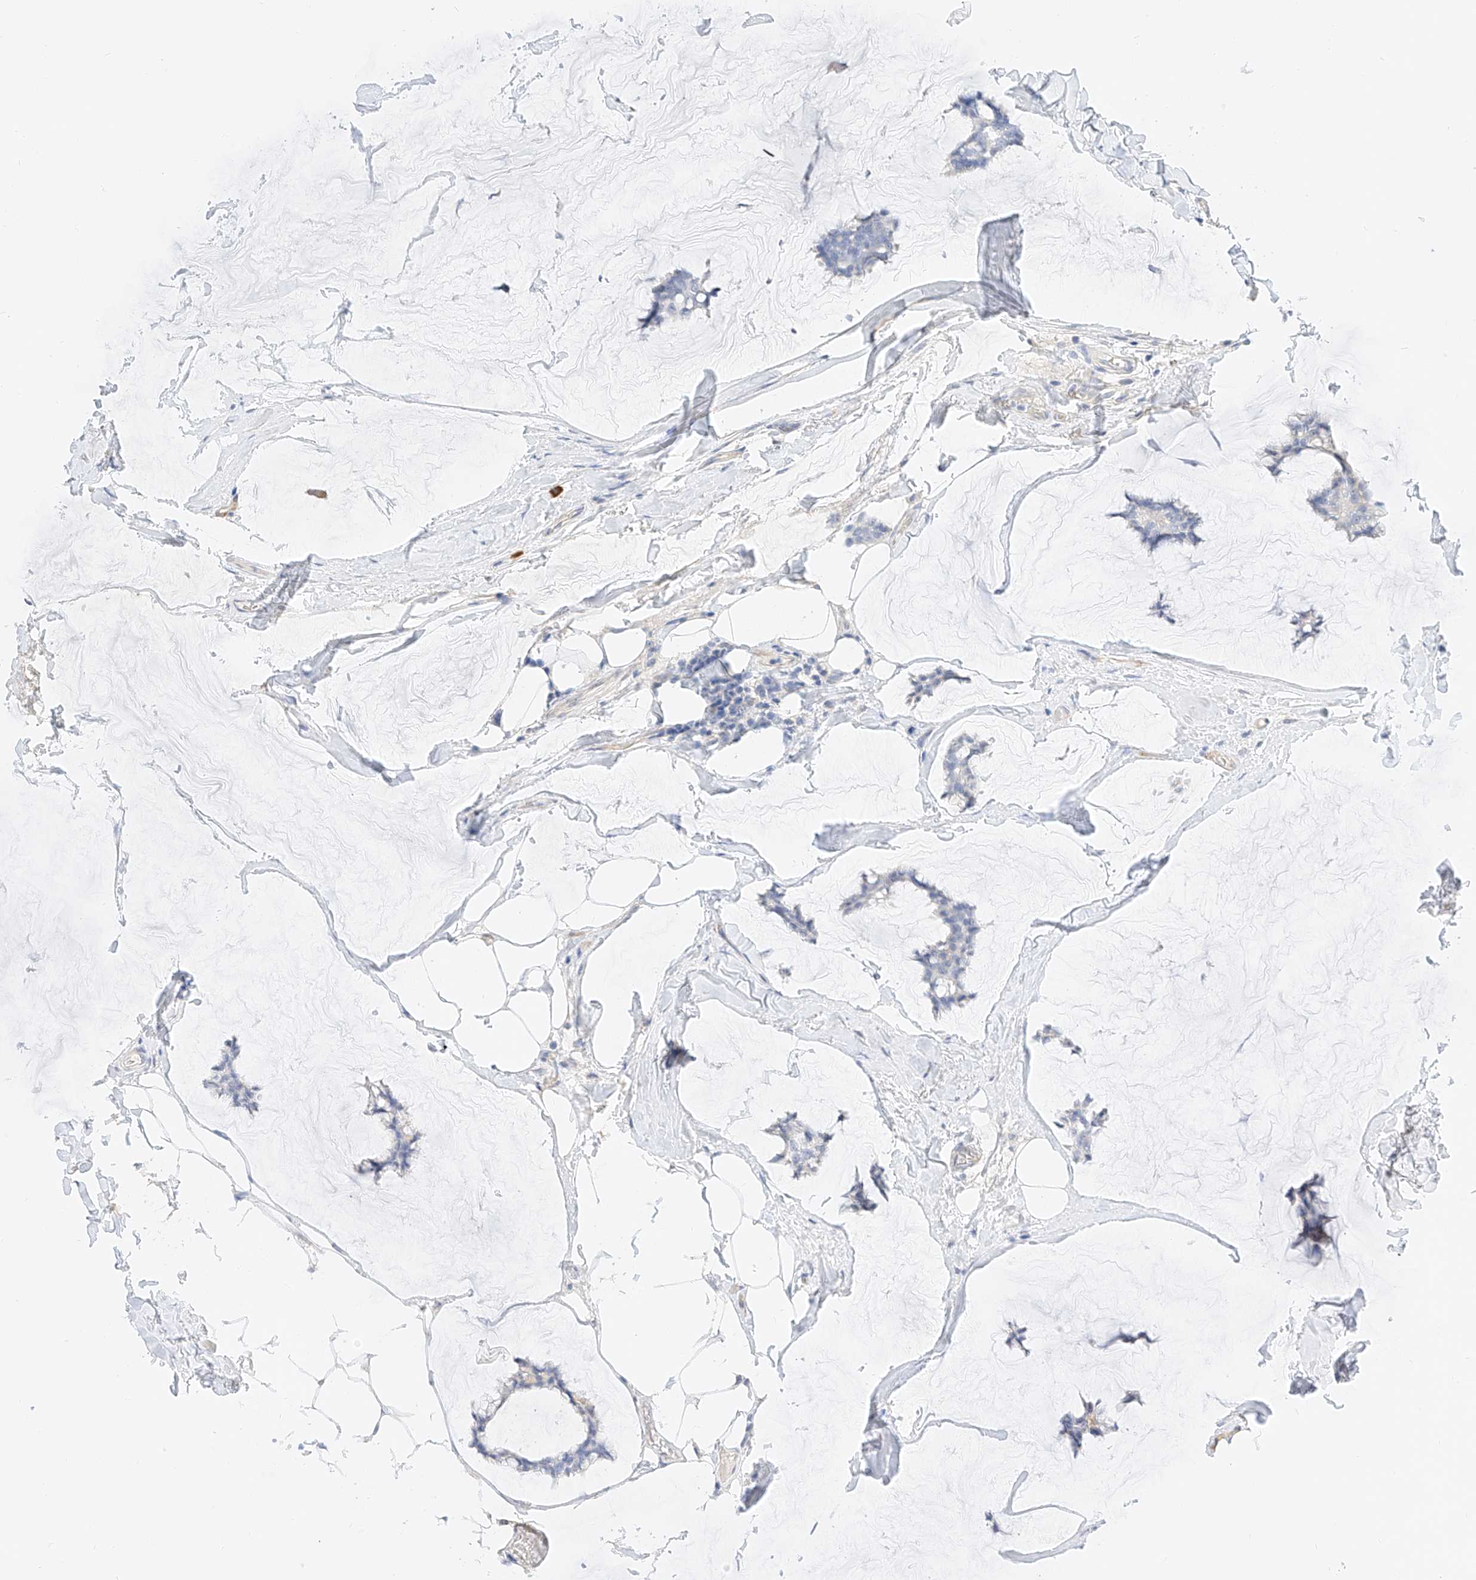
{"staining": {"intensity": "negative", "quantity": "none", "location": "none"}, "tissue": "breast cancer", "cell_type": "Tumor cells", "image_type": "cancer", "snomed": [{"axis": "morphology", "description": "Duct carcinoma"}, {"axis": "topography", "description": "Breast"}], "caption": "High magnification brightfield microscopy of breast intraductal carcinoma stained with DAB (3,3'-diaminobenzidine) (brown) and counterstained with hematoxylin (blue): tumor cells show no significant staining.", "gene": "CDCP2", "patient": {"sex": "female", "age": 93}}